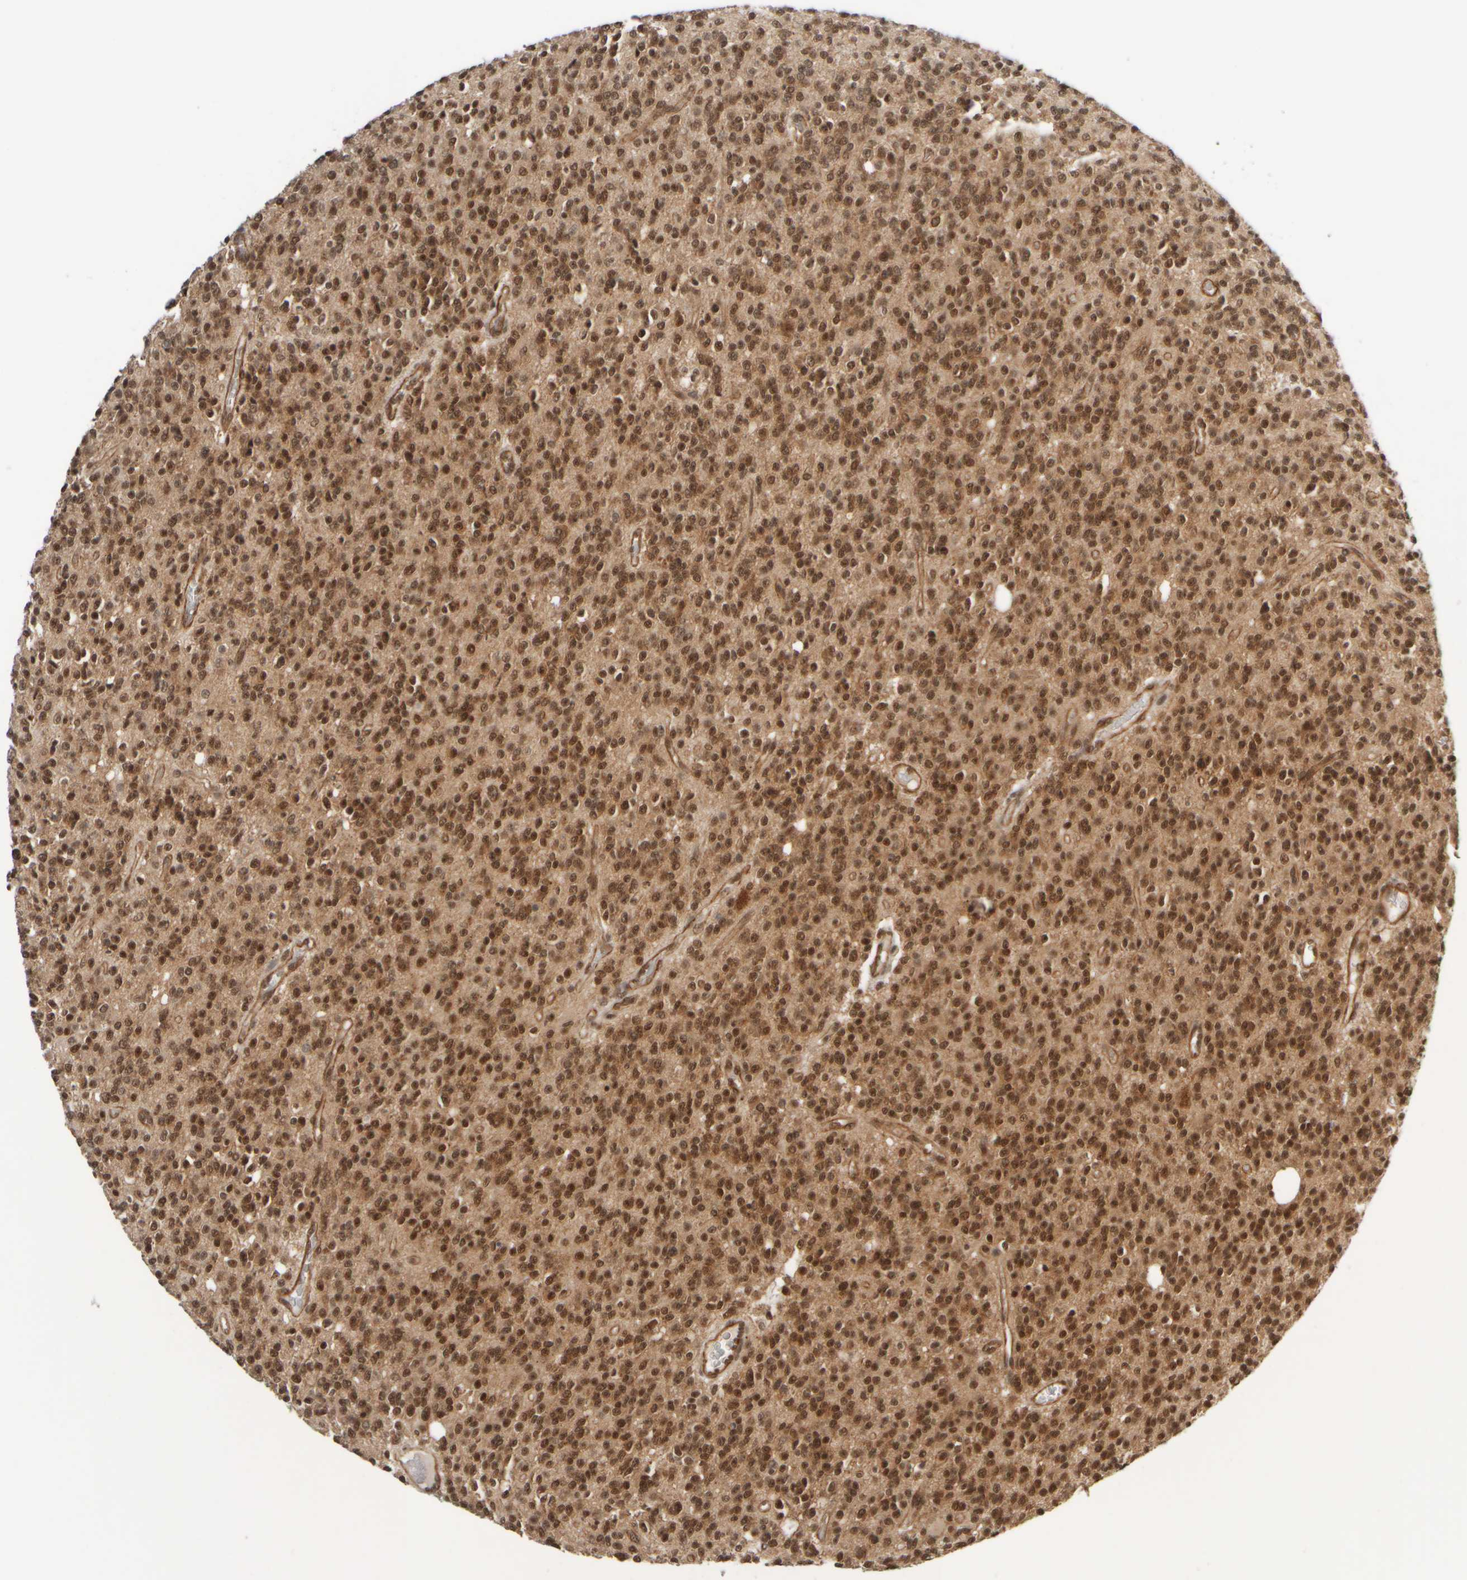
{"staining": {"intensity": "moderate", "quantity": ">75%", "location": "nuclear"}, "tissue": "glioma", "cell_type": "Tumor cells", "image_type": "cancer", "snomed": [{"axis": "morphology", "description": "Glioma, malignant, High grade"}, {"axis": "topography", "description": "Brain"}], "caption": "DAB (3,3'-diaminobenzidine) immunohistochemical staining of high-grade glioma (malignant) reveals moderate nuclear protein expression in approximately >75% of tumor cells. (DAB IHC, brown staining for protein, blue staining for nuclei).", "gene": "SYNRG", "patient": {"sex": "male", "age": 34}}